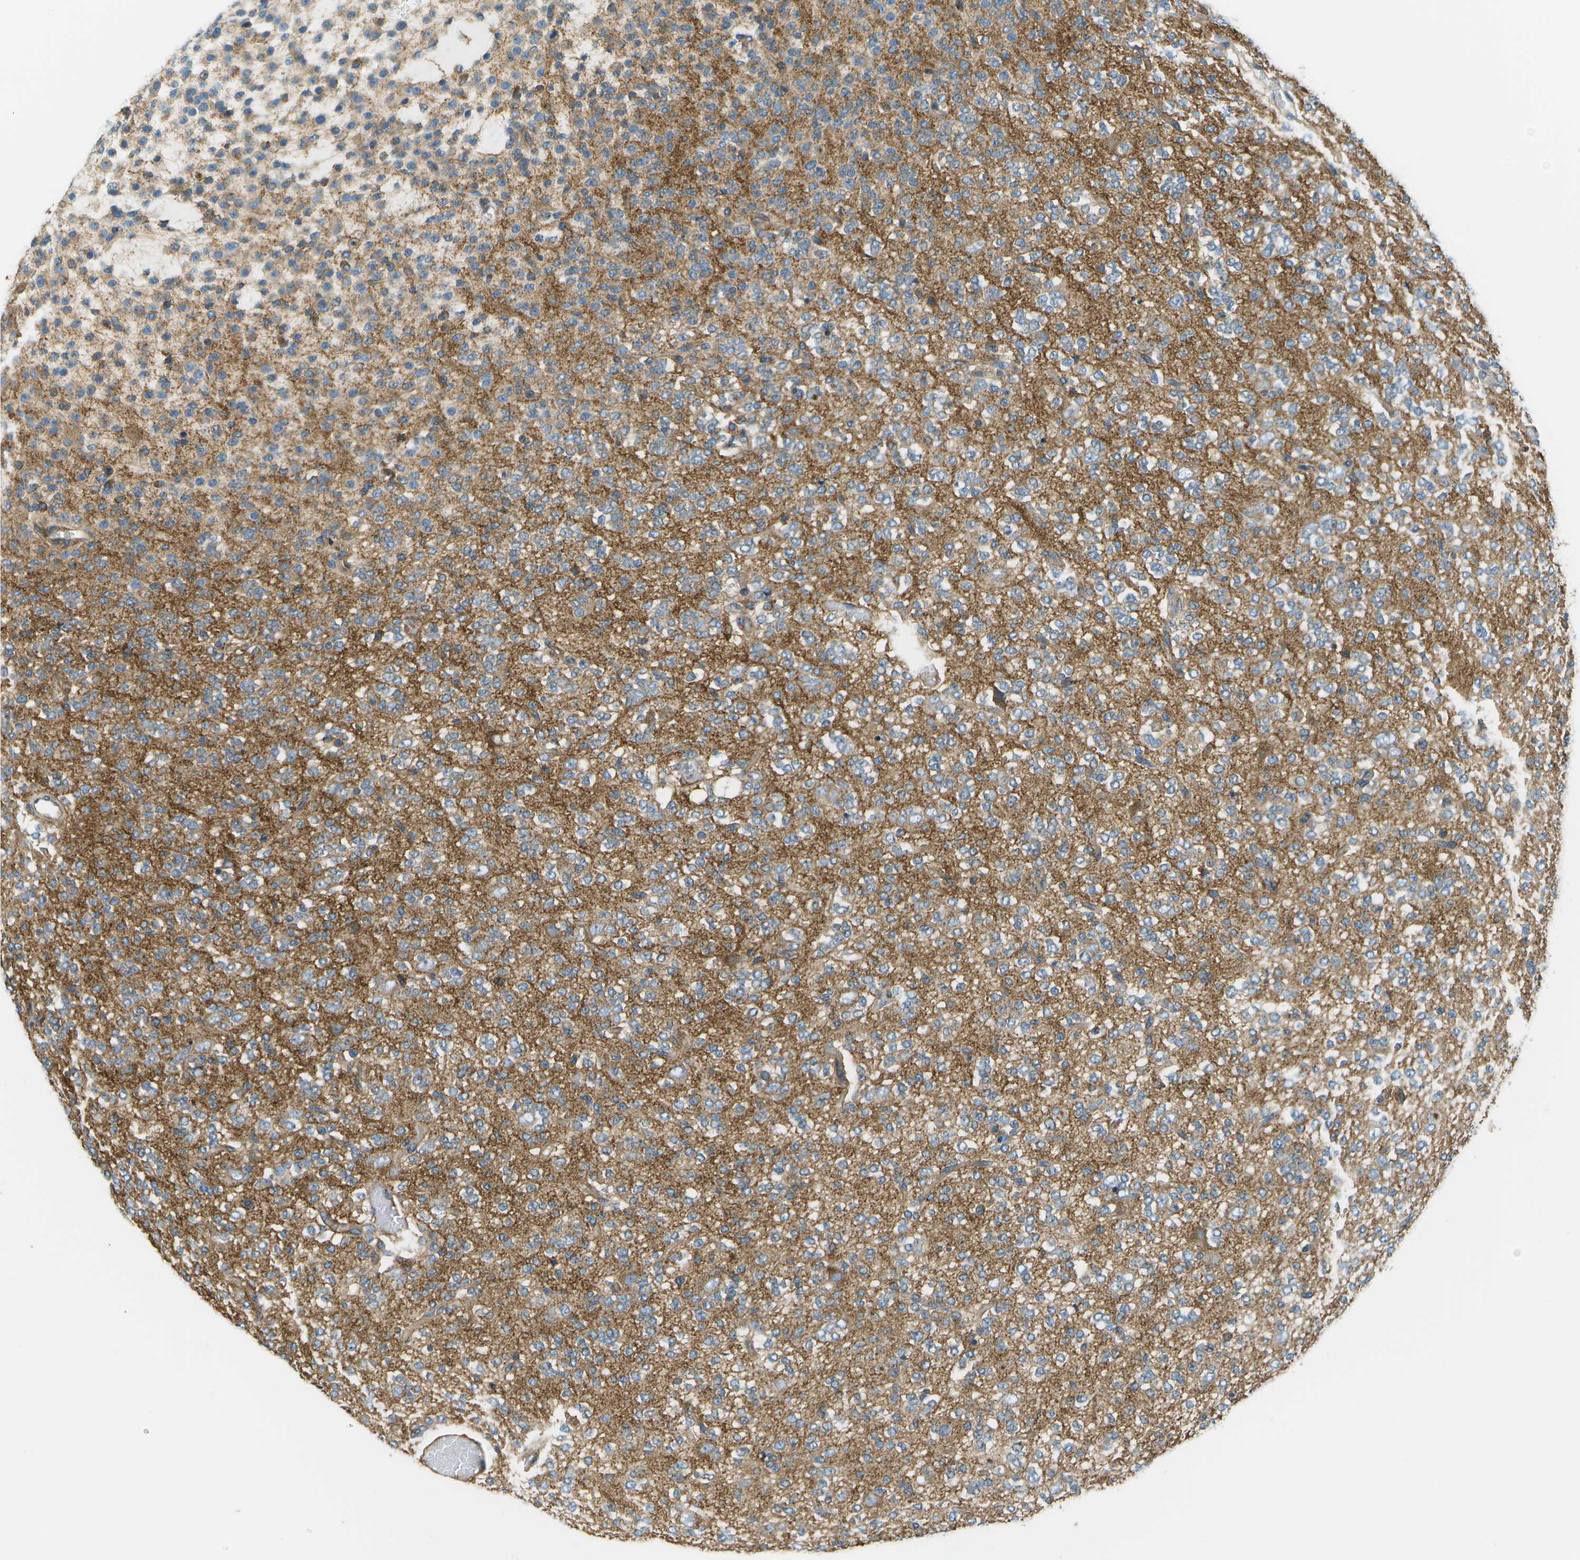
{"staining": {"intensity": "weak", "quantity": "25%-75%", "location": "cytoplasmic/membranous"}, "tissue": "glioma", "cell_type": "Tumor cells", "image_type": "cancer", "snomed": [{"axis": "morphology", "description": "Glioma, malignant, Low grade"}, {"axis": "topography", "description": "Brain"}], "caption": "Malignant low-grade glioma stained with a brown dye demonstrates weak cytoplasmic/membranous positive positivity in approximately 25%-75% of tumor cells.", "gene": "CLTC", "patient": {"sex": "male", "age": 38}}